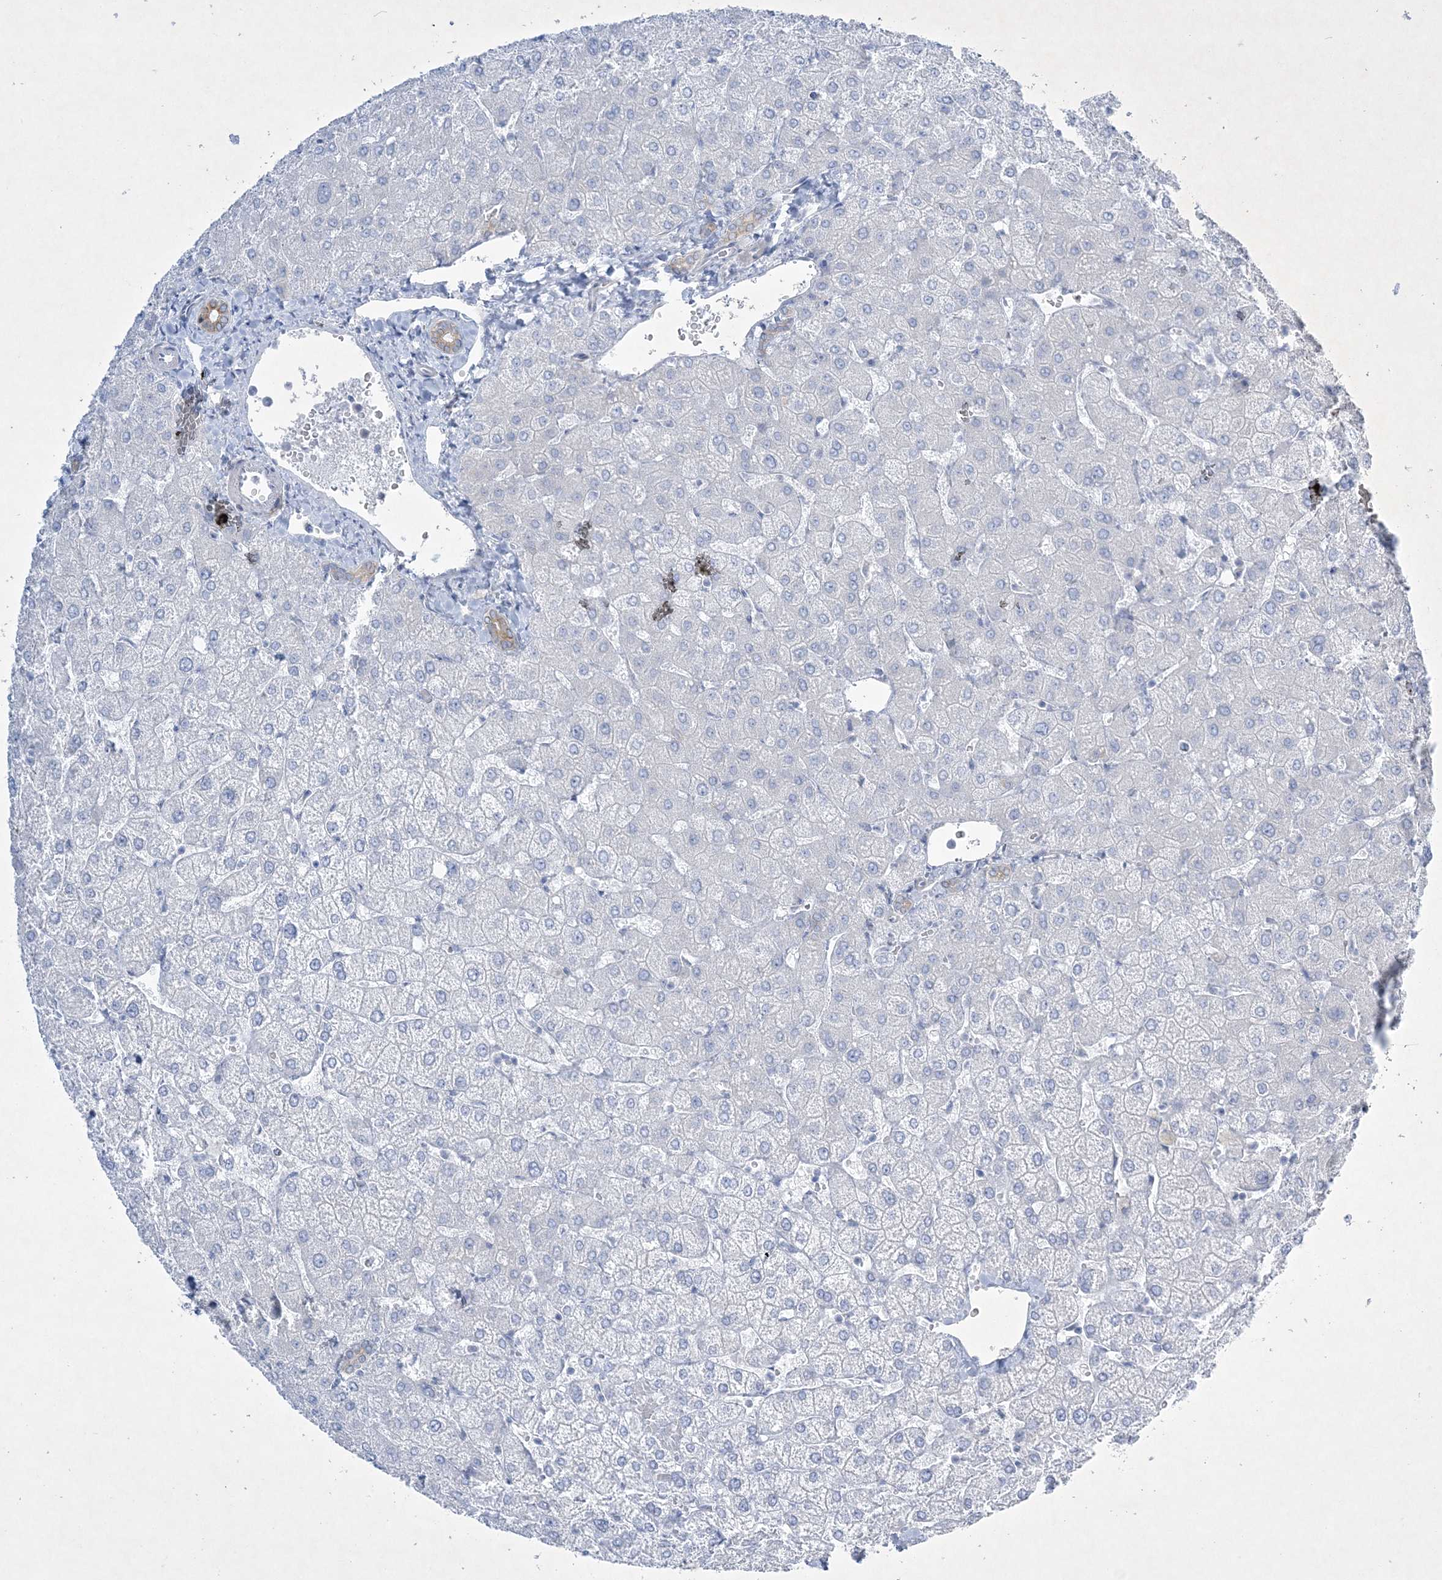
{"staining": {"intensity": "weak", "quantity": "25%-75%", "location": "cytoplasmic/membranous"}, "tissue": "liver", "cell_type": "Cholangiocytes", "image_type": "normal", "snomed": [{"axis": "morphology", "description": "Normal tissue, NOS"}, {"axis": "topography", "description": "Liver"}], "caption": "This micrograph demonstrates immunohistochemistry (IHC) staining of unremarkable human liver, with low weak cytoplasmic/membranous positivity in about 25%-75% of cholangiocytes.", "gene": "FARSB", "patient": {"sex": "female", "age": 54}}